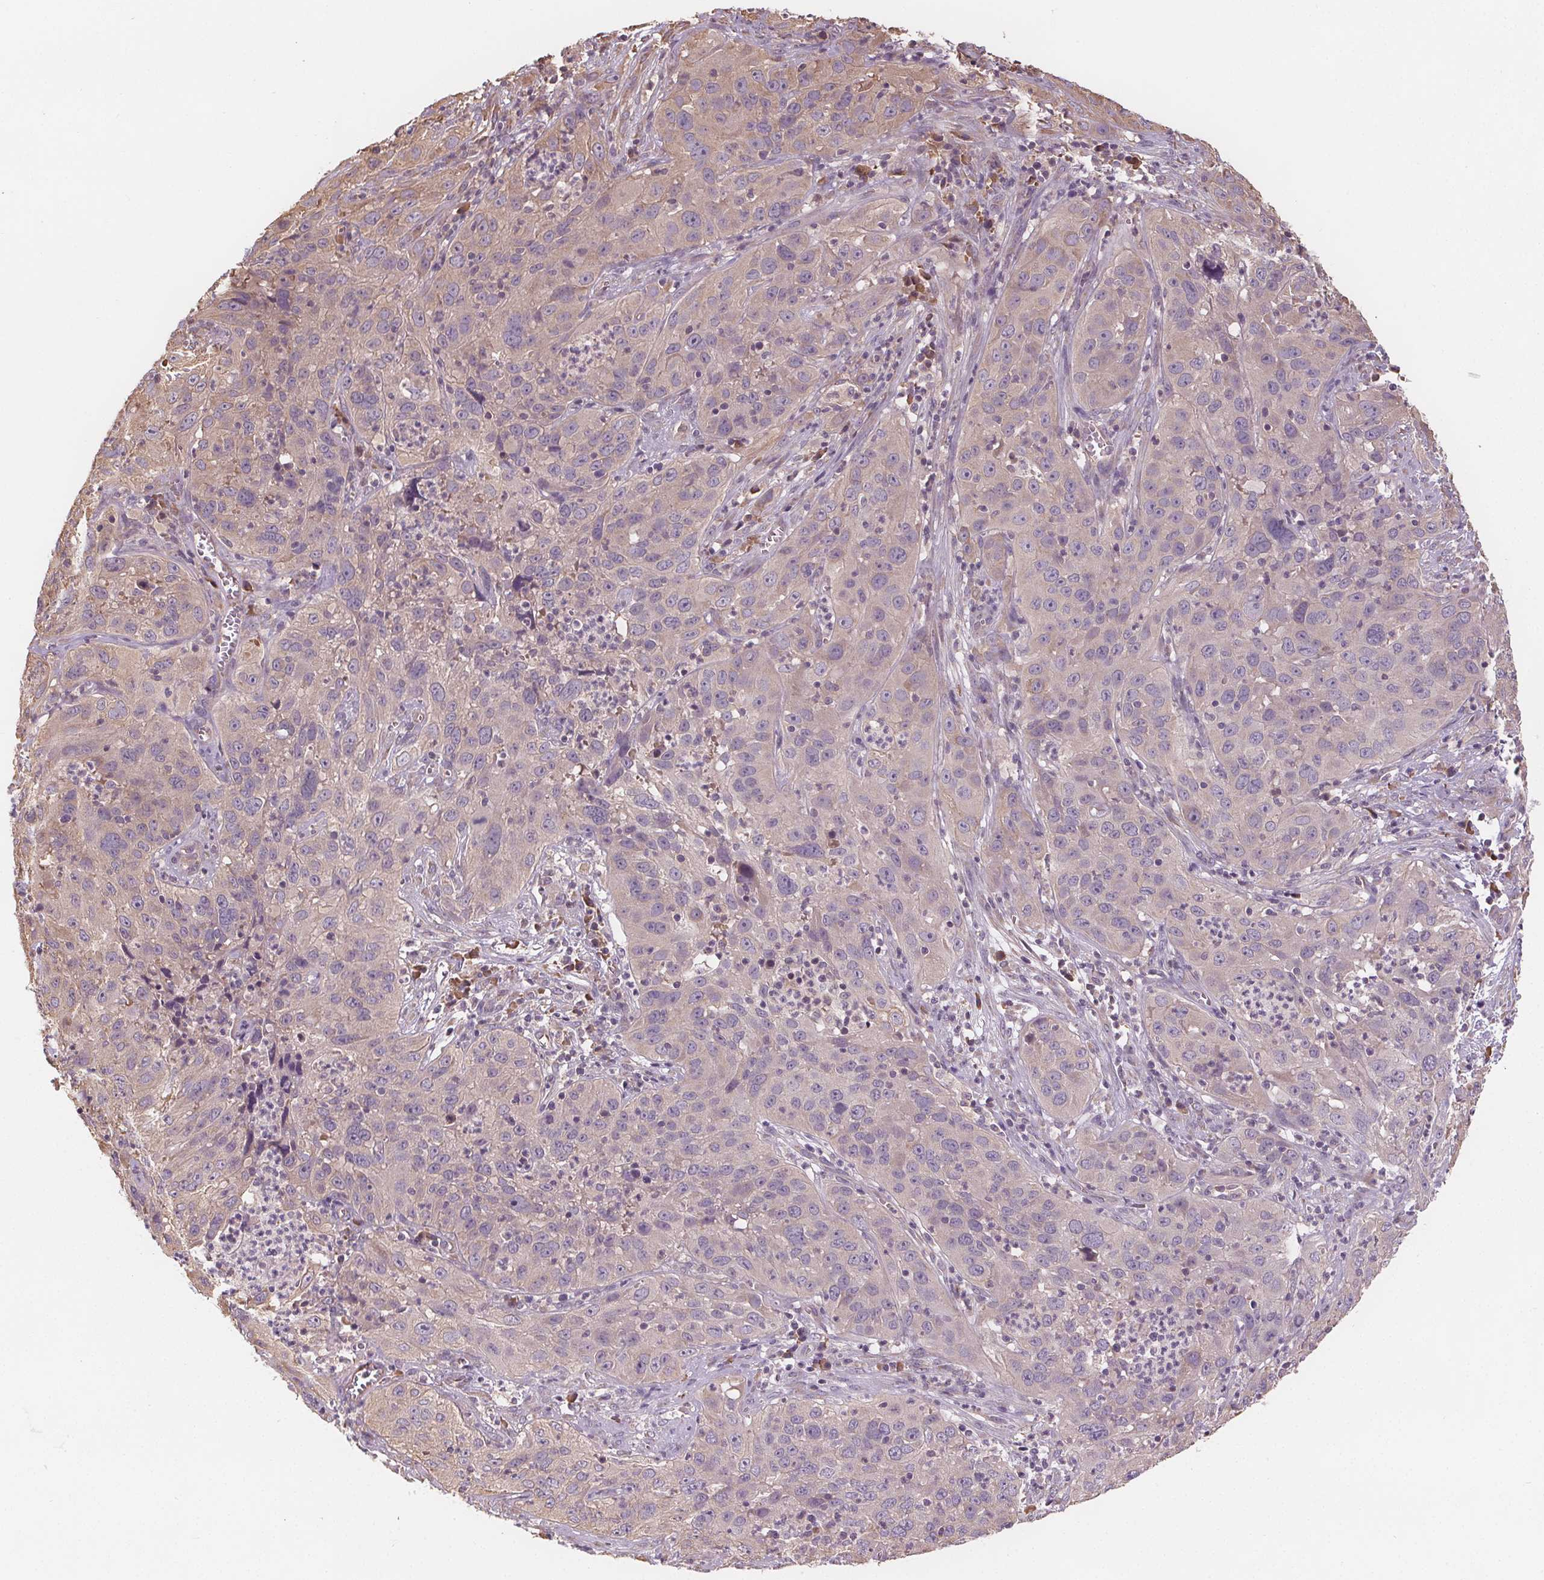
{"staining": {"intensity": "negative", "quantity": "none", "location": "none"}, "tissue": "cervical cancer", "cell_type": "Tumor cells", "image_type": "cancer", "snomed": [{"axis": "morphology", "description": "Squamous cell carcinoma, NOS"}, {"axis": "topography", "description": "Cervix"}], "caption": "High magnification brightfield microscopy of cervical cancer (squamous cell carcinoma) stained with DAB (brown) and counterstained with hematoxylin (blue): tumor cells show no significant staining. The staining was performed using DAB (3,3'-diaminobenzidine) to visualize the protein expression in brown, while the nuclei were stained in blue with hematoxylin (Magnification: 20x).", "gene": "TMEM80", "patient": {"sex": "female", "age": 32}}